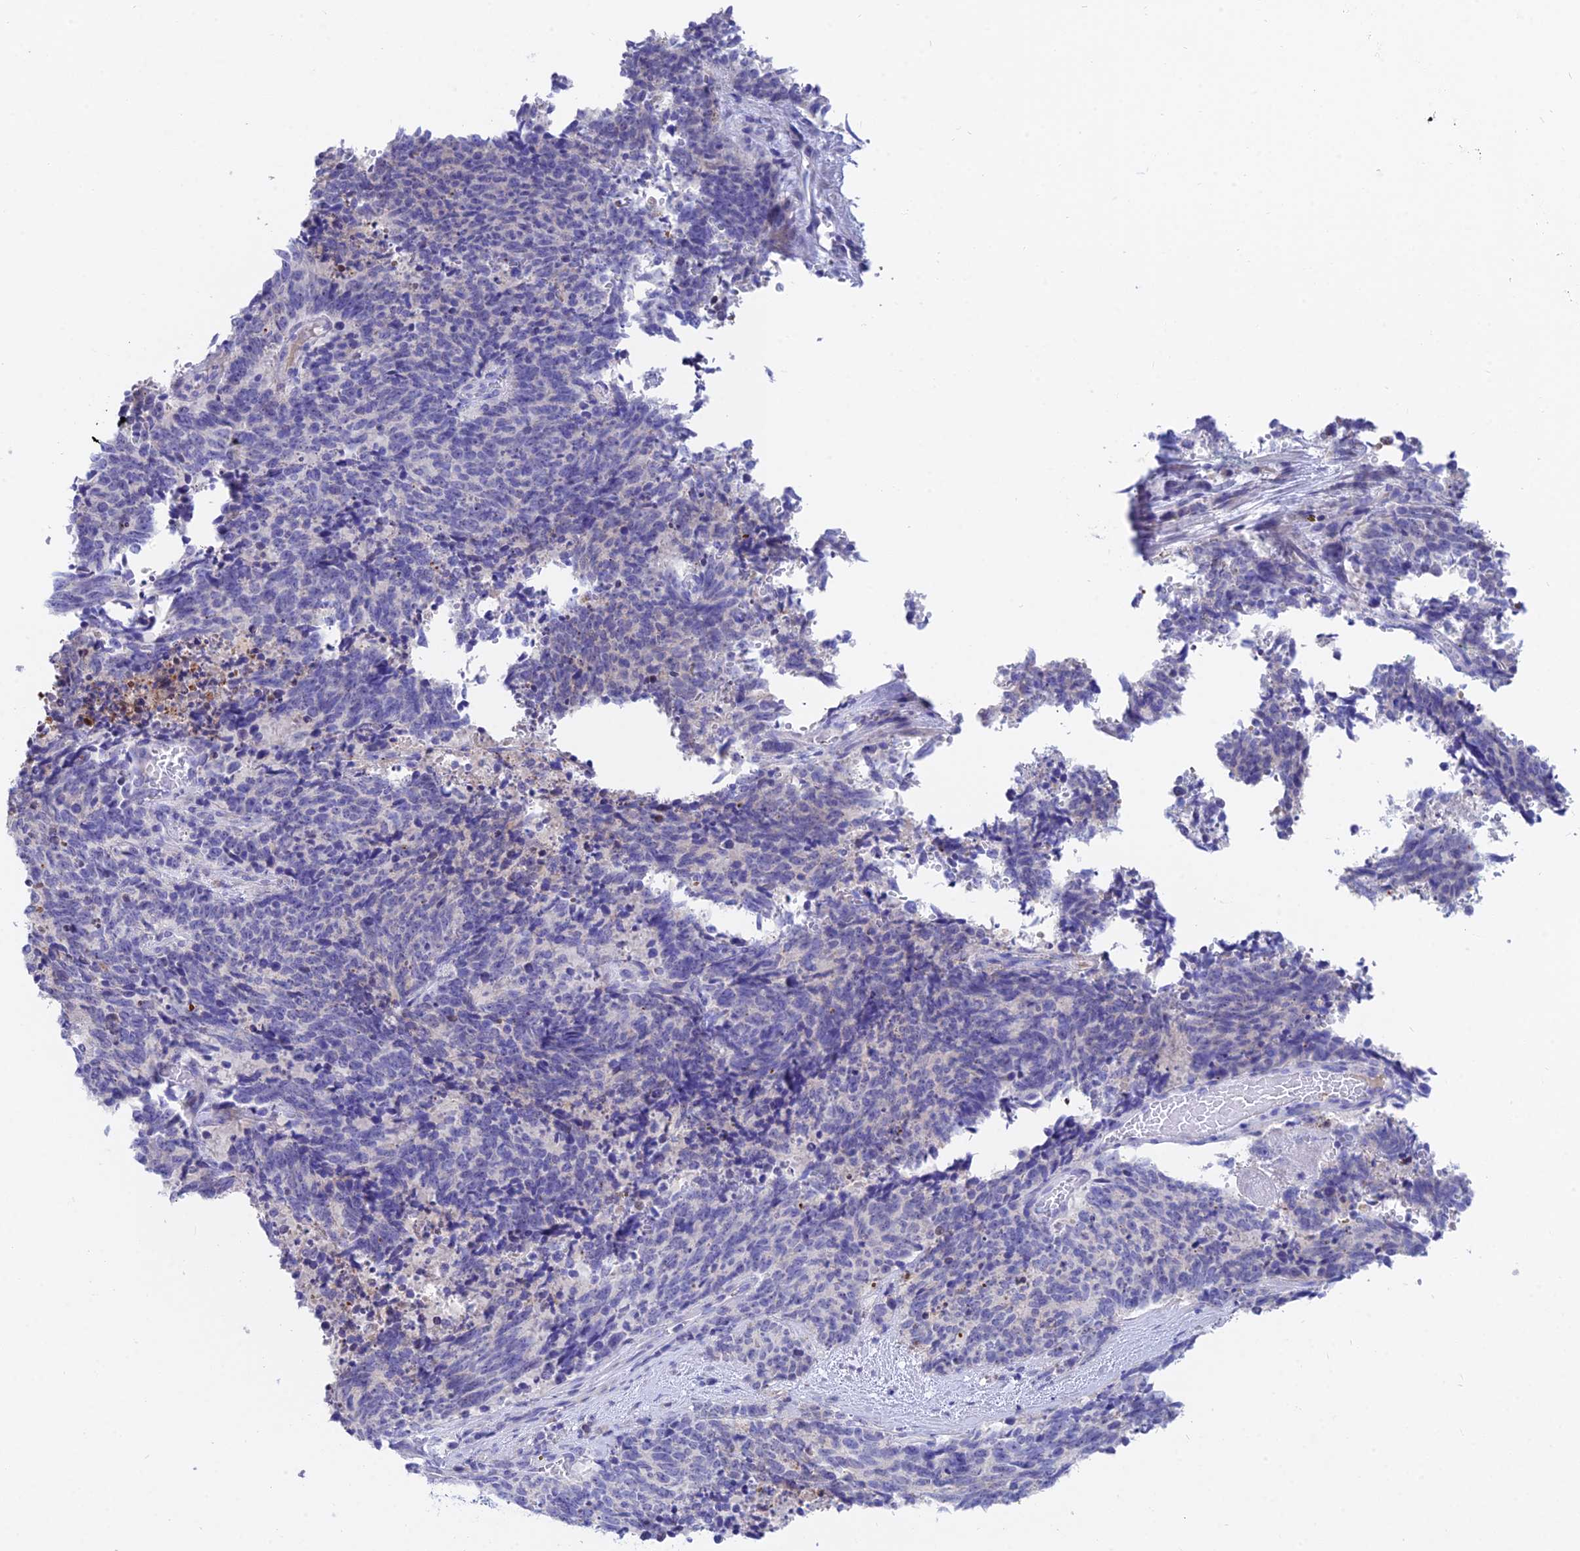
{"staining": {"intensity": "negative", "quantity": "none", "location": "none"}, "tissue": "cervical cancer", "cell_type": "Tumor cells", "image_type": "cancer", "snomed": [{"axis": "morphology", "description": "Squamous cell carcinoma, NOS"}, {"axis": "topography", "description": "Cervix"}], "caption": "Immunohistochemistry (IHC) image of neoplastic tissue: human cervical cancer (squamous cell carcinoma) stained with DAB (3,3'-diaminobenzidine) exhibits no significant protein staining in tumor cells. Brightfield microscopy of IHC stained with DAB (brown) and hematoxylin (blue), captured at high magnification.", "gene": "CEP41", "patient": {"sex": "female", "age": 29}}